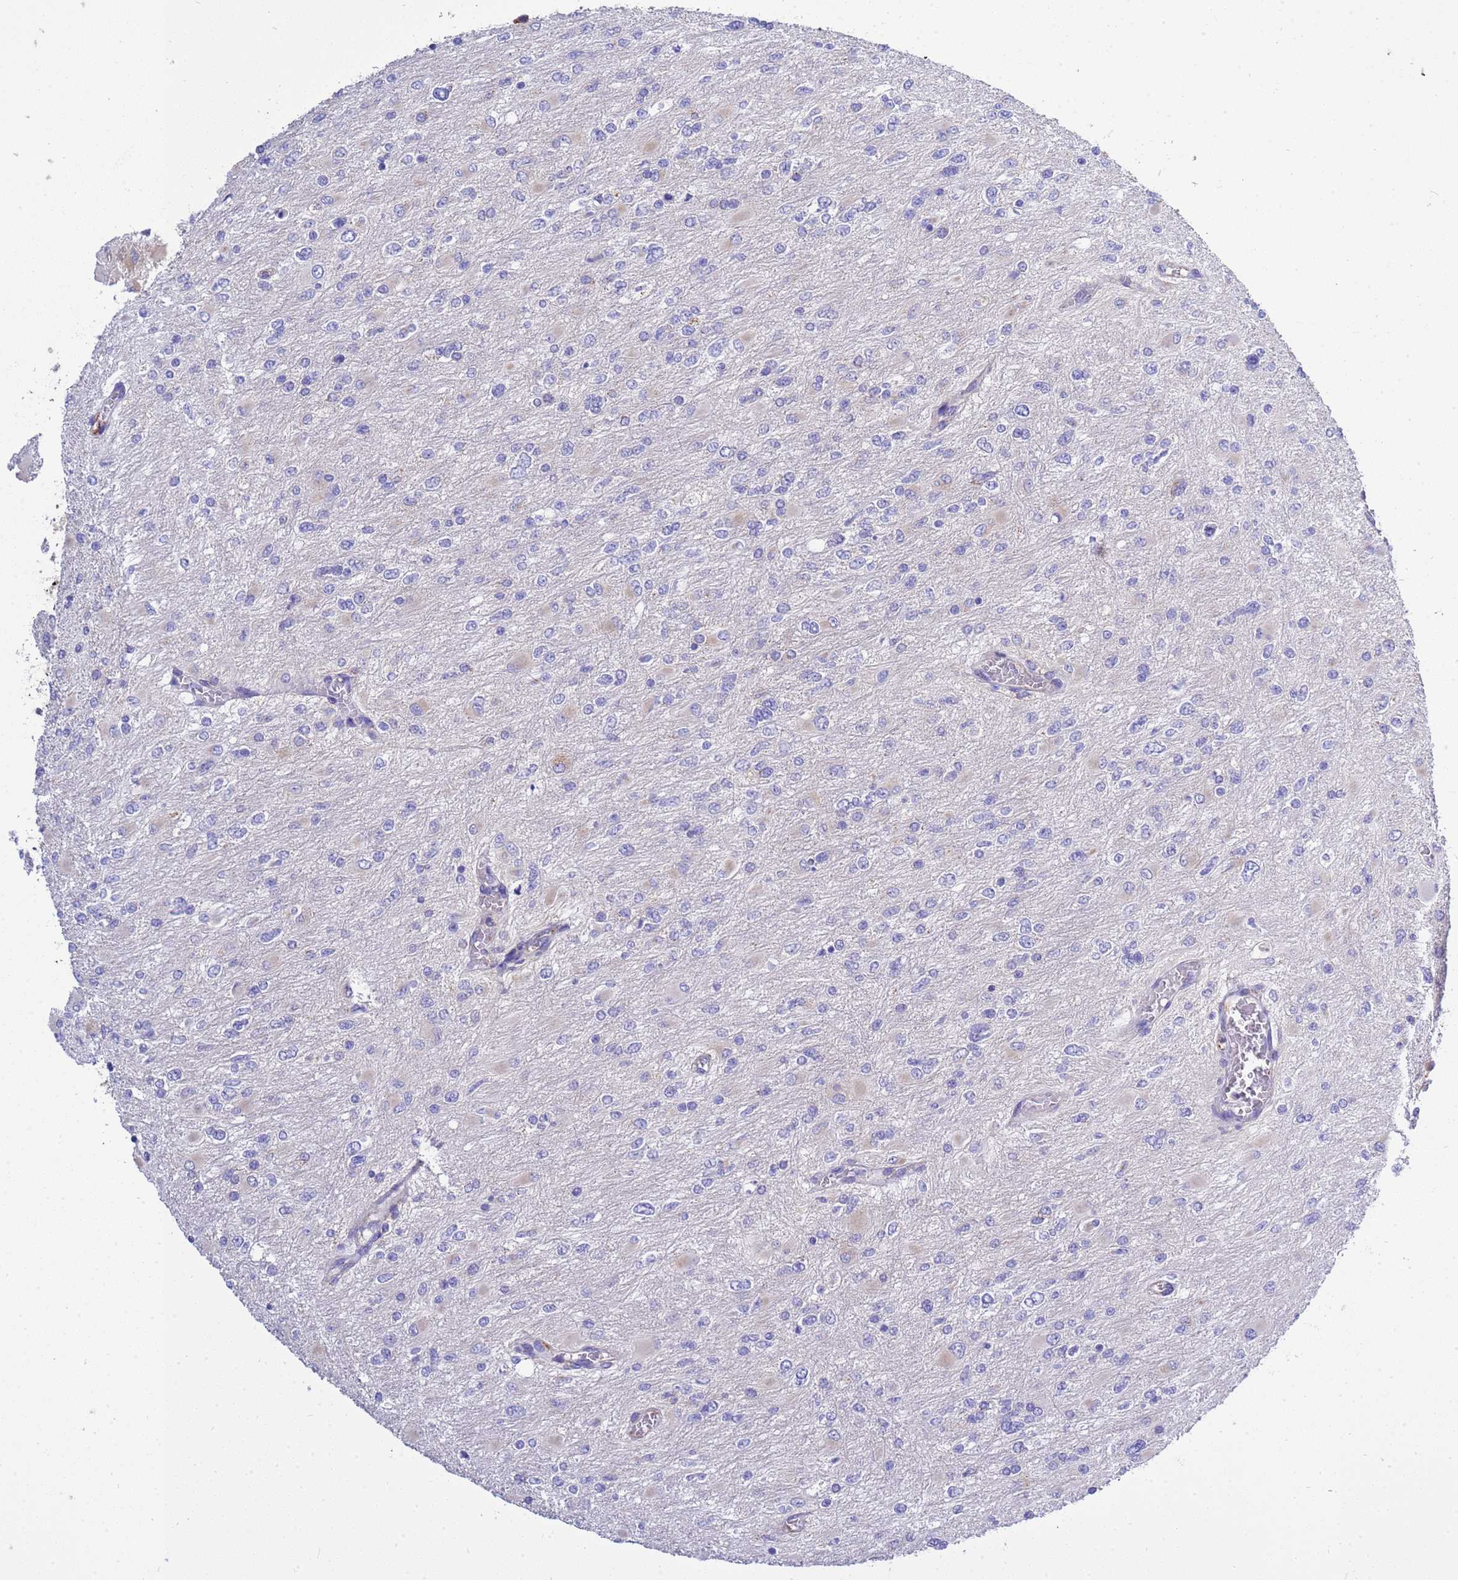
{"staining": {"intensity": "negative", "quantity": "none", "location": "none"}, "tissue": "glioma", "cell_type": "Tumor cells", "image_type": "cancer", "snomed": [{"axis": "morphology", "description": "Glioma, malignant, High grade"}, {"axis": "topography", "description": "Cerebral cortex"}], "caption": "An immunohistochemistry (IHC) photomicrograph of malignant high-grade glioma is shown. There is no staining in tumor cells of malignant high-grade glioma. (DAB immunohistochemistry (IHC), high magnification).", "gene": "ANAPC1", "patient": {"sex": "female", "age": 36}}